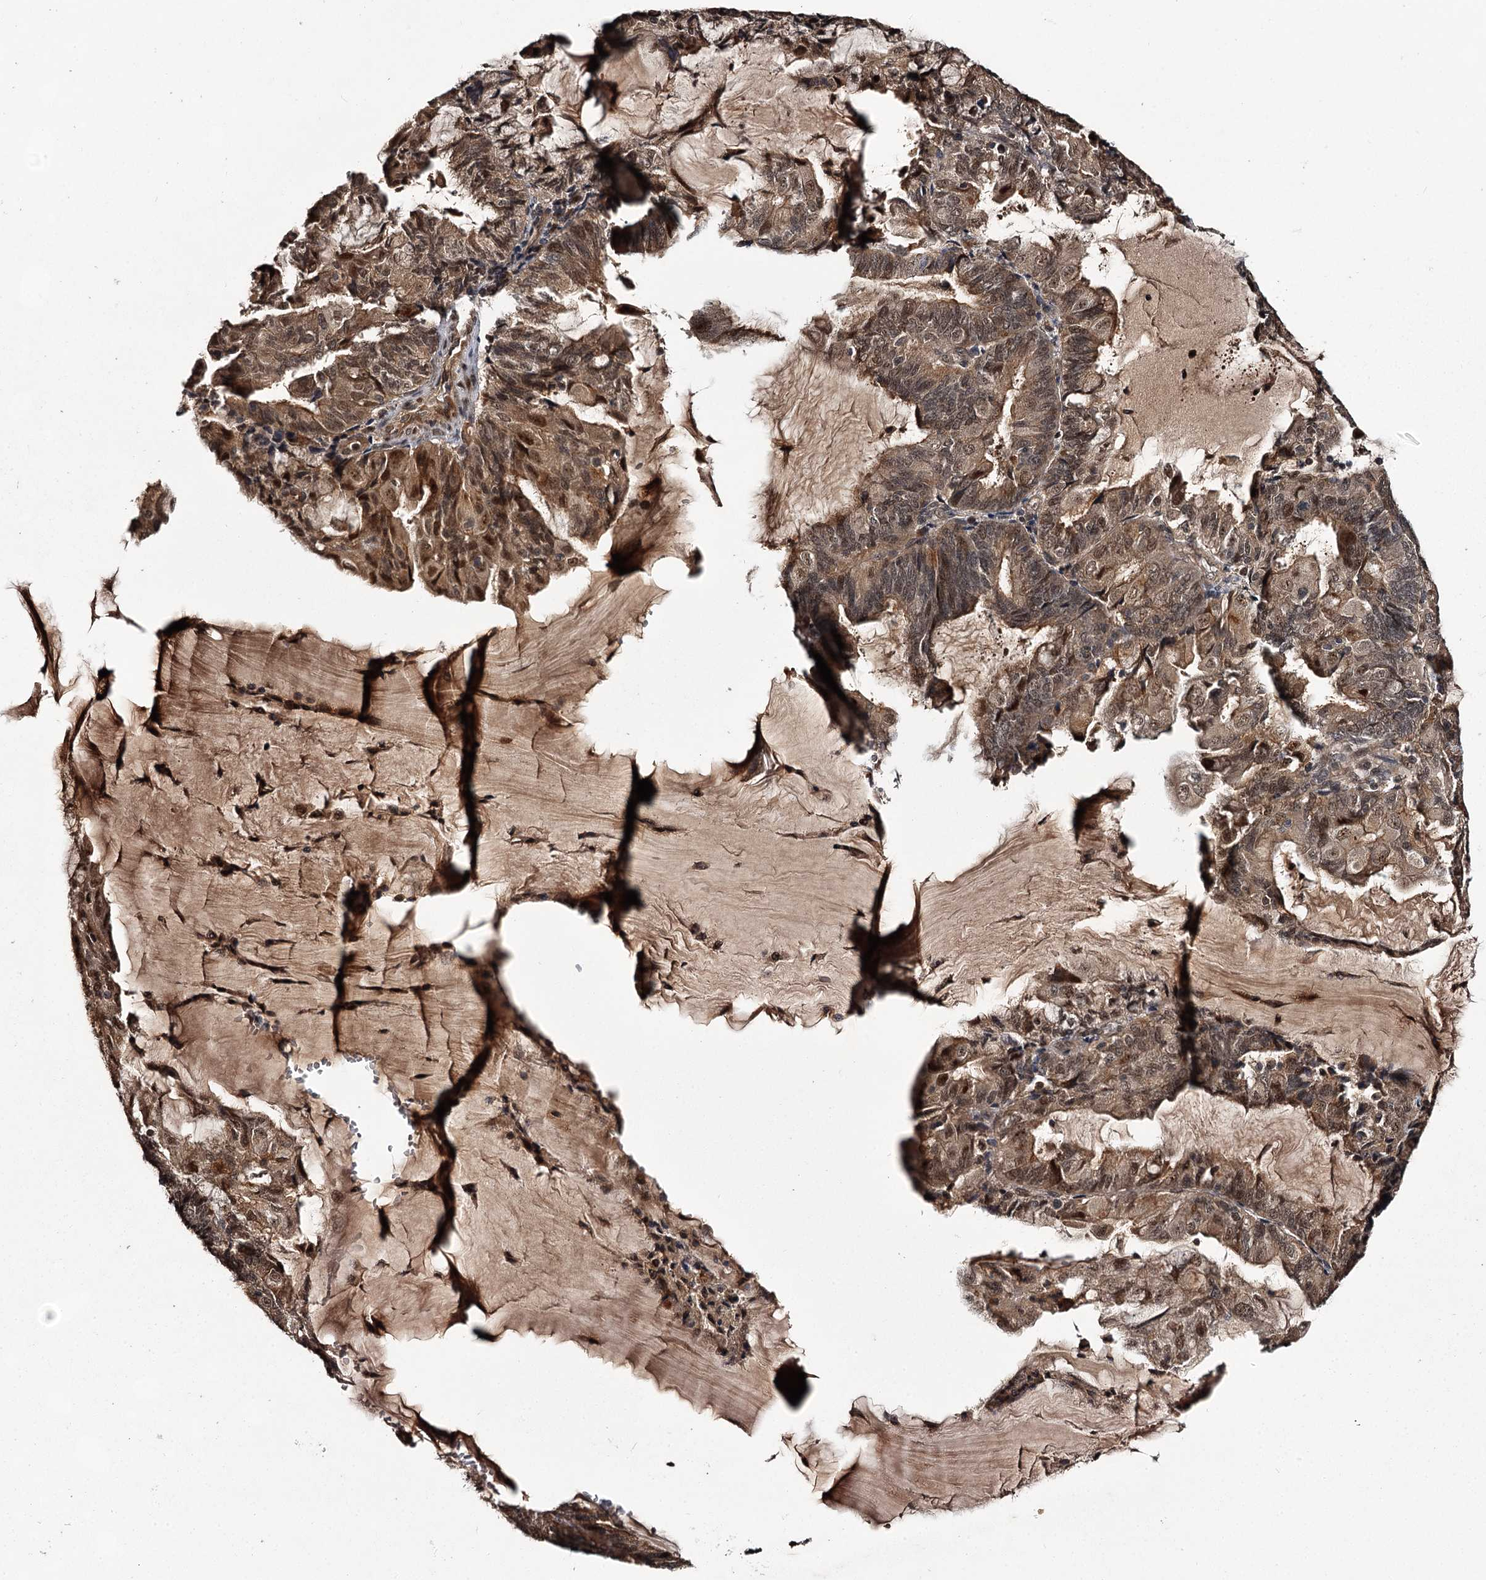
{"staining": {"intensity": "moderate", "quantity": ">75%", "location": "cytoplasmic/membranous,nuclear"}, "tissue": "endometrial cancer", "cell_type": "Tumor cells", "image_type": "cancer", "snomed": [{"axis": "morphology", "description": "Adenocarcinoma, NOS"}, {"axis": "topography", "description": "Endometrium"}], "caption": "Immunohistochemical staining of adenocarcinoma (endometrial) displays medium levels of moderate cytoplasmic/membranous and nuclear protein expression in about >75% of tumor cells. The staining was performed using DAB, with brown indicating positive protein expression. Nuclei are stained blue with hematoxylin.", "gene": "MAML3", "patient": {"sex": "female", "age": 81}}